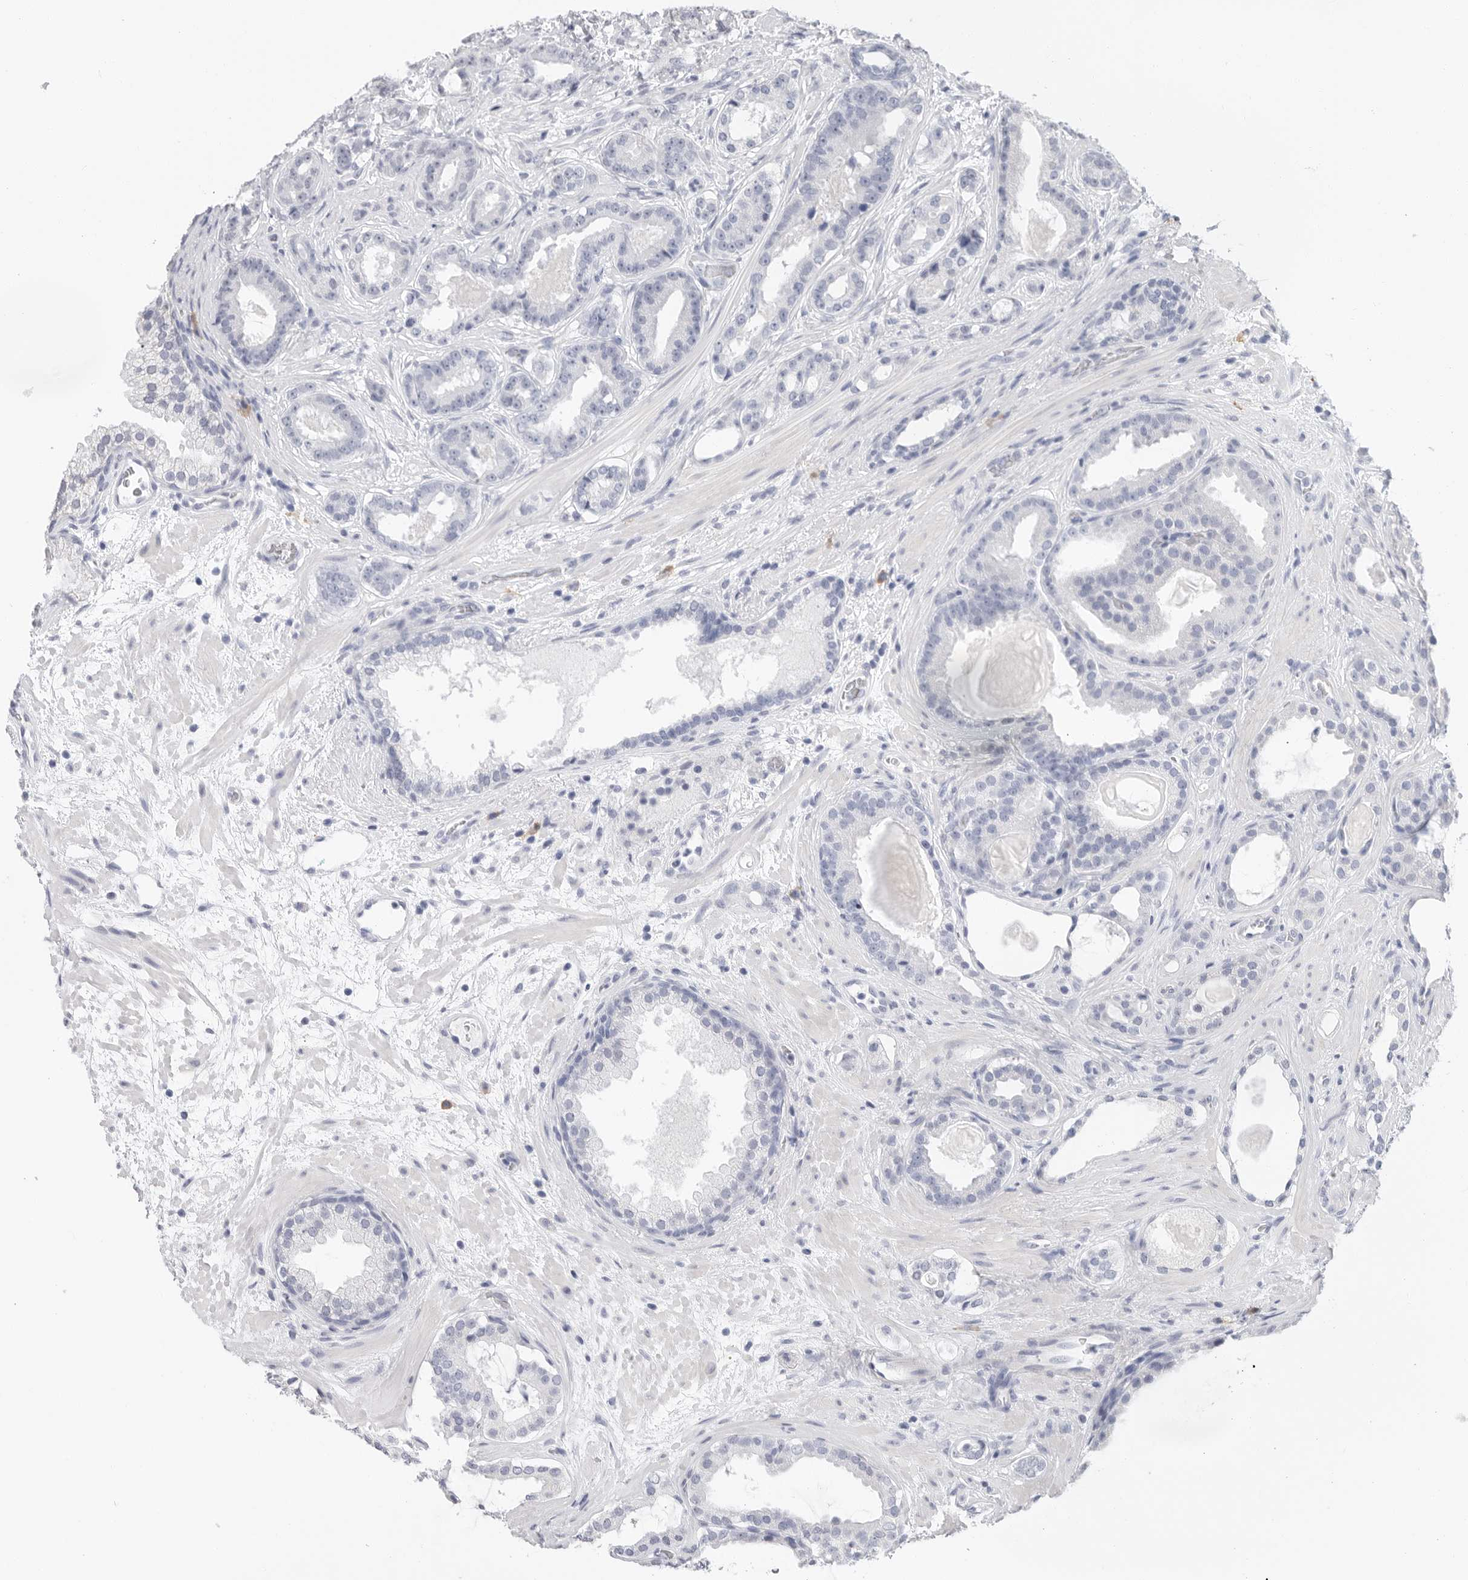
{"staining": {"intensity": "negative", "quantity": "none", "location": "none"}, "tissue": "prostate cancer", "cell_type": "Tumor cells", "image_type": "cancer", "snomed": [{"axis": "morphology", "description": "Adenocarcinoma, High grade"}, {"axis": "topography", "description": "Prostate"}], "caption": "DAB immunohistochemical staining of prostate cancer exhibits no significant expression in tumor cells.", "gene": "ARHGEF10", "patient": {"sex": "male", "age": 60}}